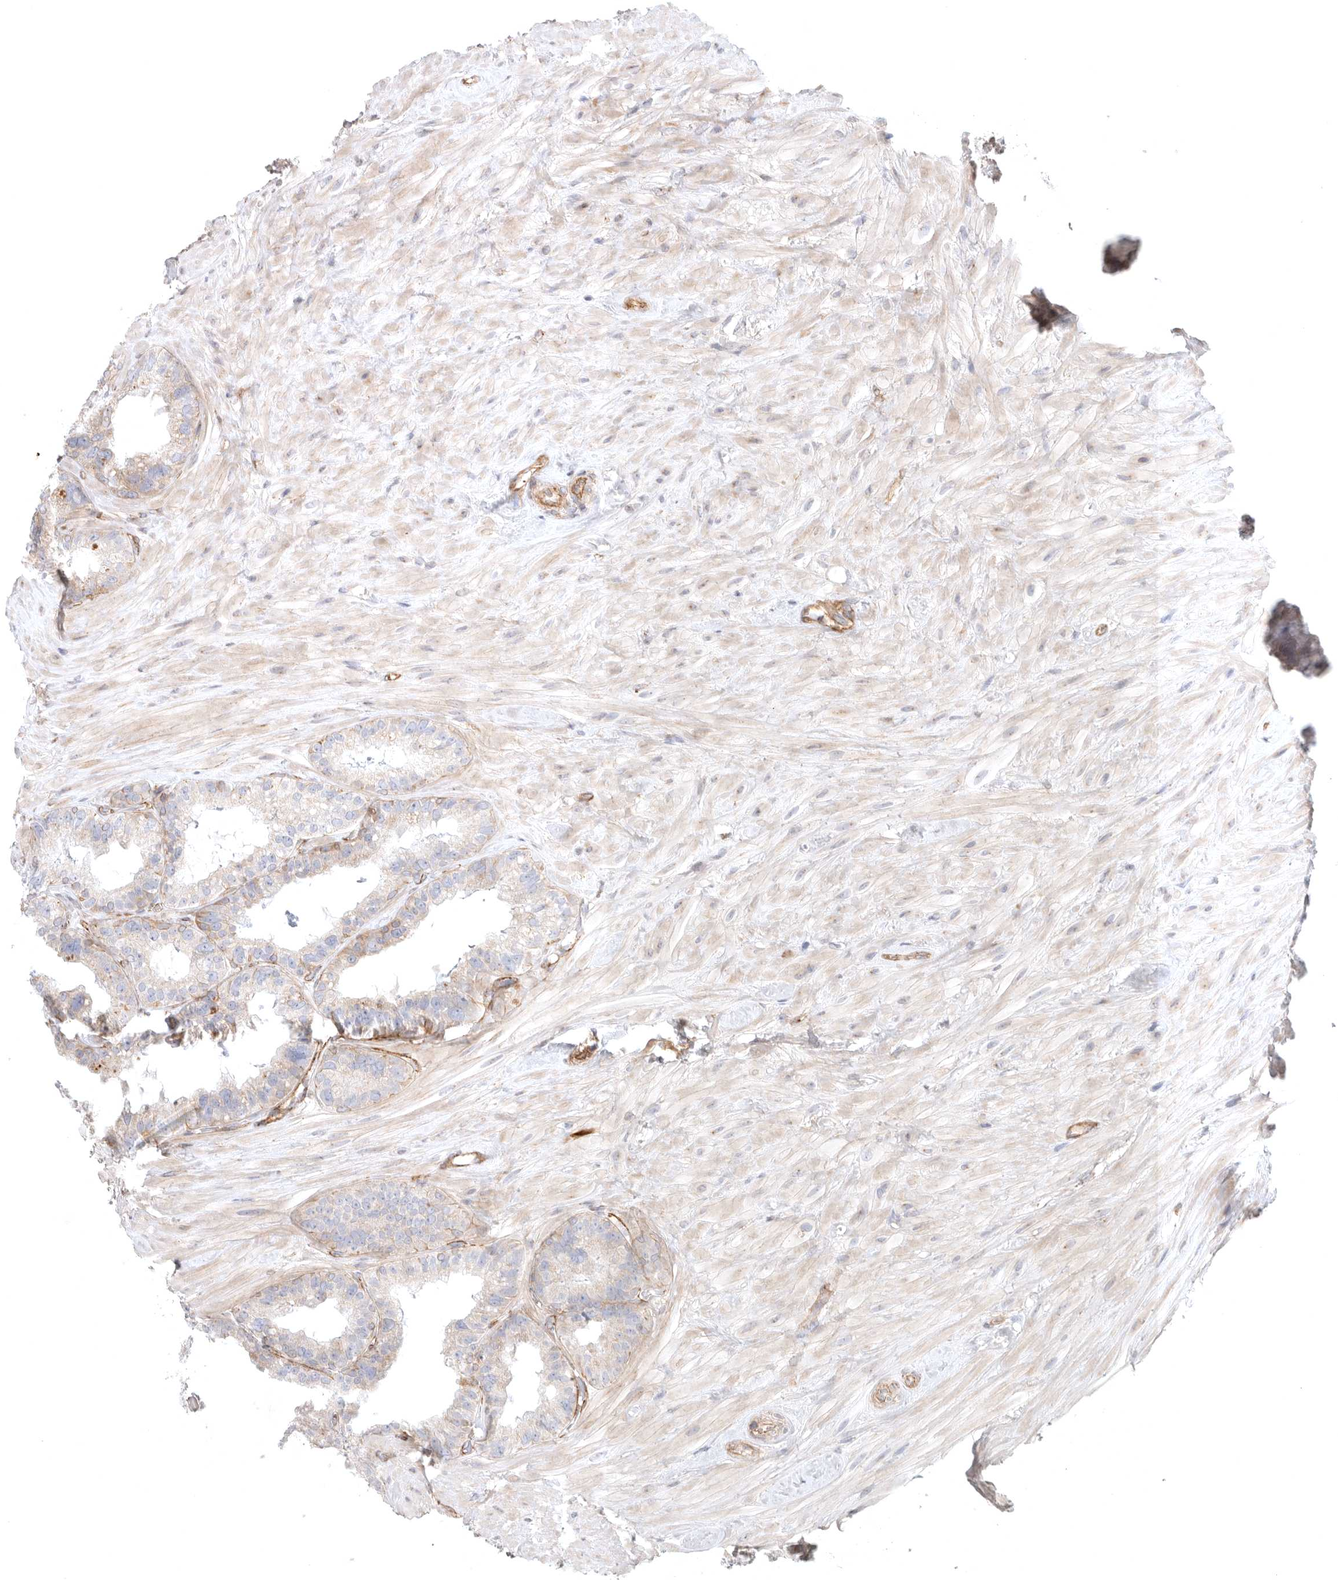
{"staining": {"intensity": "weak", "quantity": "25%-75%", "location": "cytoplasmic/membranous"}, "tissue": "seminal vesicle", "cell_type": "Glandular cells", "image_type": "normal", "snomed": [{"axis": "morphology", "description": "Normal tissue, NOS"}, {"axis": "topography", "description": "Seminal veicle"}], "caption": "Seminal vesicle stained with IHC displays weak cytoplasmic/membranous expression in approximately 25%-75% of glandular cells. The staining was performed using DAB (3,3'-diaminobenzidine), with brown indicating positive protein expression. Nuclei are stained blue with hematoxylin.", "gene": "LONRF1", "patient": {"sex": "male", "age": 80}}